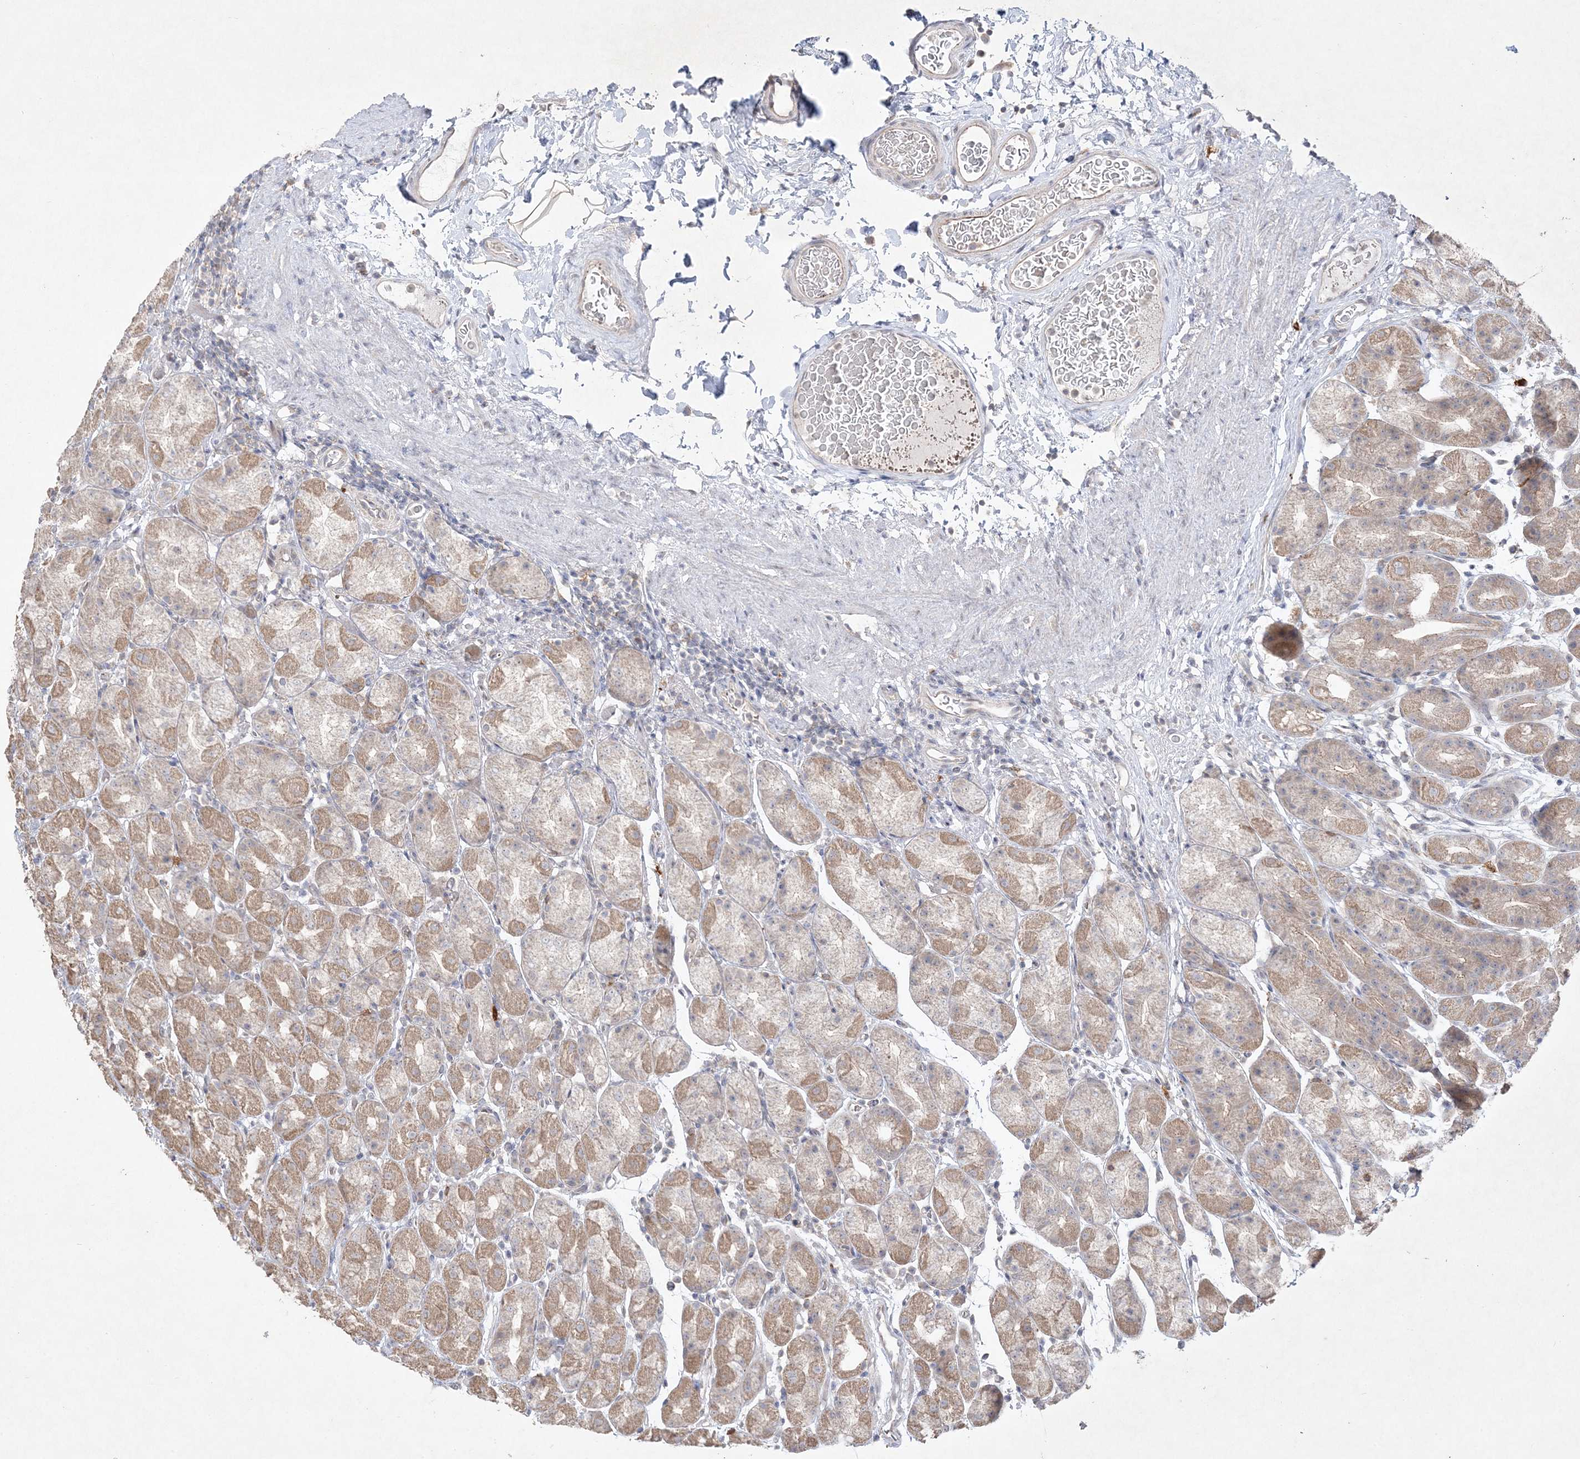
{"staining": {"intensity": "moderate", "quantity": "<25%", "location": "cytoplasmic/membranous"}, "tissue": "stomach", "cell_type": "Glandular cells", "image_type": "normal", "snomed": [{"axis": "morphology", "description": "Normal tissue, NOS"}, {"axis": "topography", "description": "Stomach, upper"}], "caption": "Protein expression analysis of normal stomach displays moderate cytoplasmic/membranous positivity in about <25% of glandular cells. The staining was performed using DAB (3,3'-diaminobenzidine), with brown indicating positive protein expression. Nuclei are stained blue with hematoxylin.", "gene": "CLNK", "patient": {"sex": "male", "age": 68}}